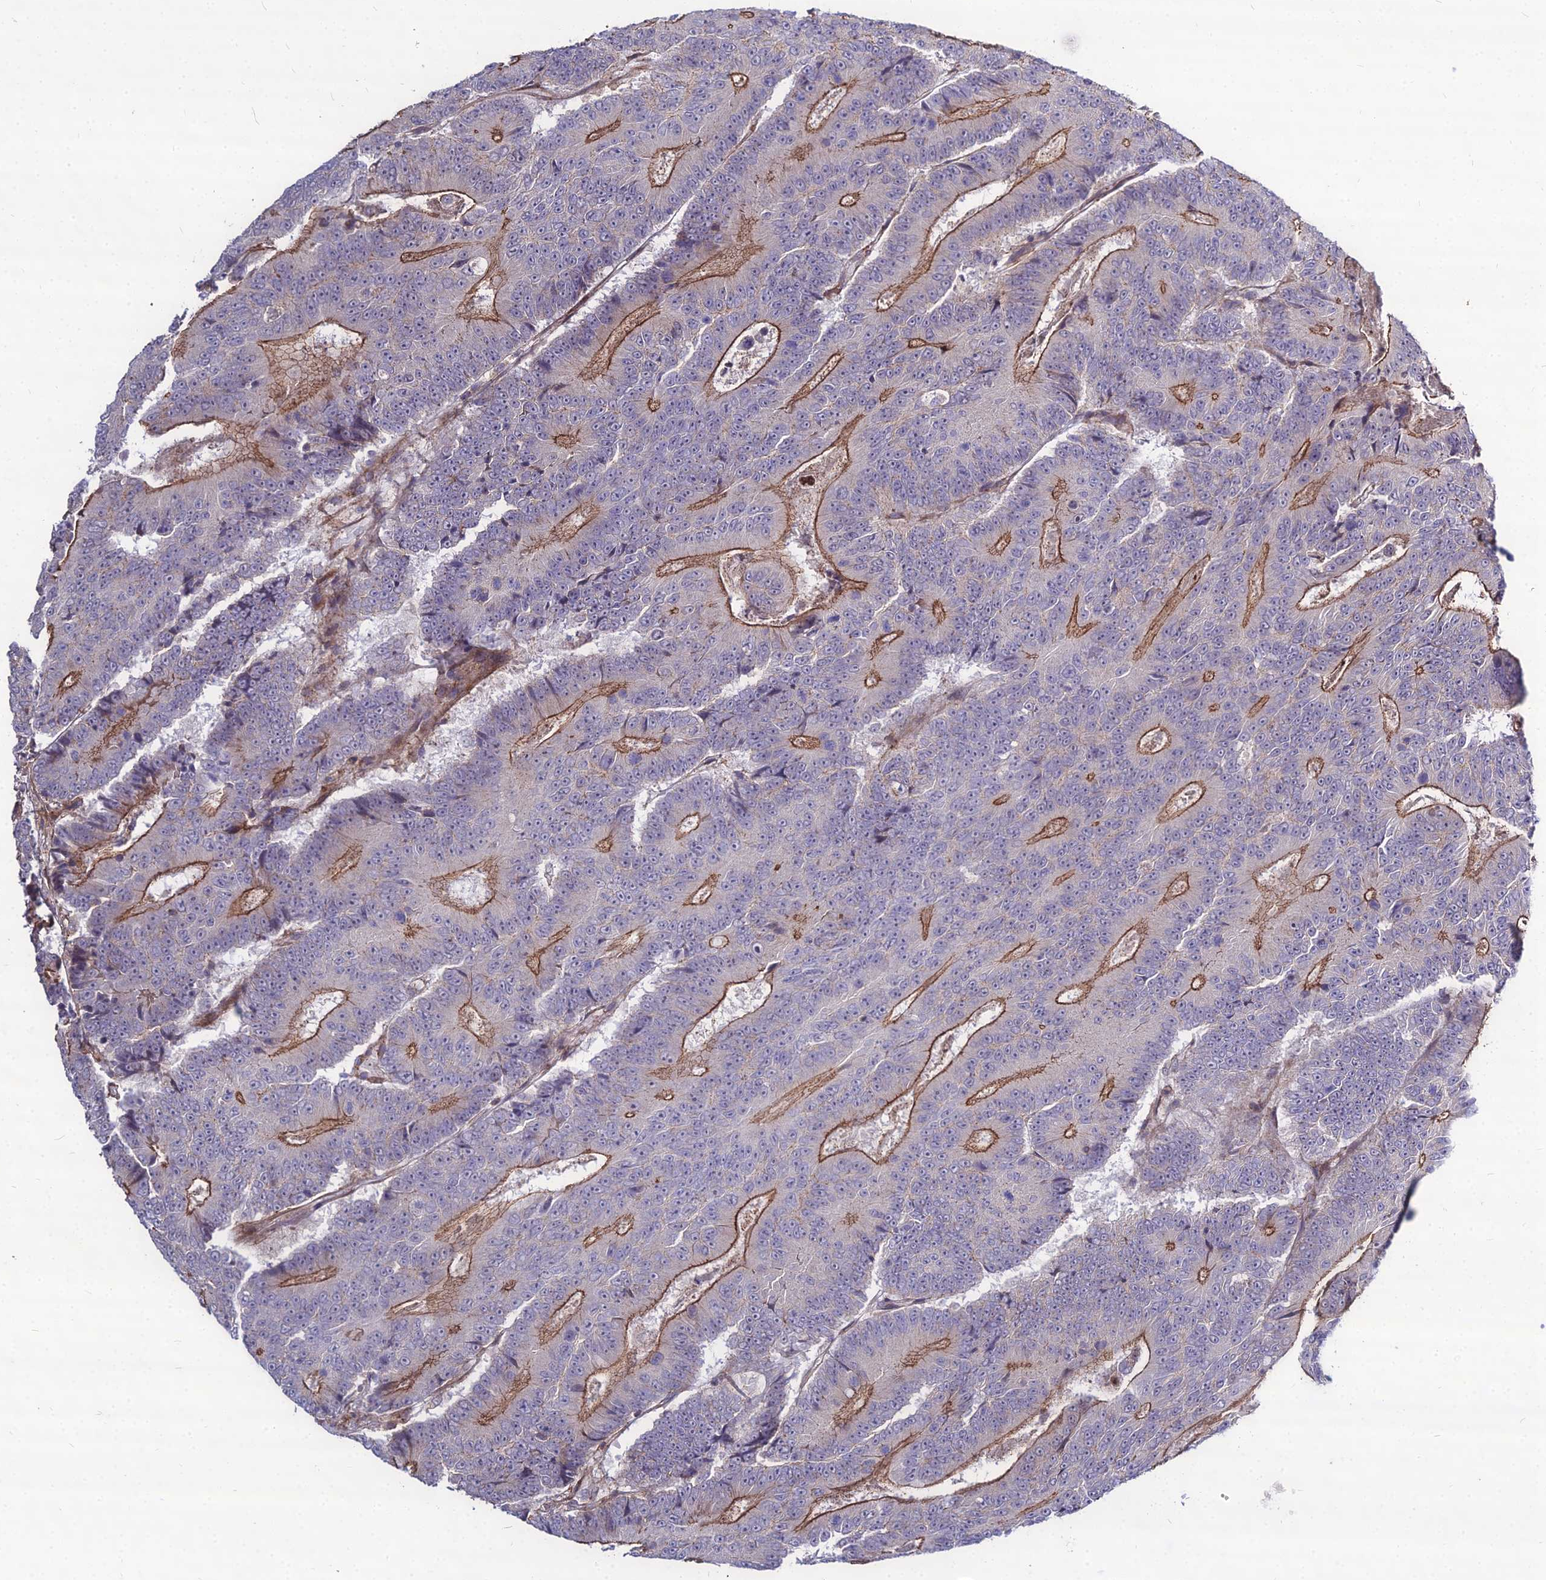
{"staining": {"intensity": "moderate", "quantity": "25%-75%", "location": "cytoplasmic/membranous"}, "tissue": "colorectal cancer", "cell_type": "Tumor cells", "image_type": "cancer", "snomed": [{"axis": "morphology", "description": "Adenocarcinoma, NOS"}, {"axis": "topography", "description": "Colon"}], "caption": "A photomicrograph of colorectal cancer (adenocarcinoma) stained for a protein reveals moderate cytoplasmic/membranous brown staining in tumor cells.", "gene": "TSPYL2", "patient": {"sex": "male", "age": 83}}